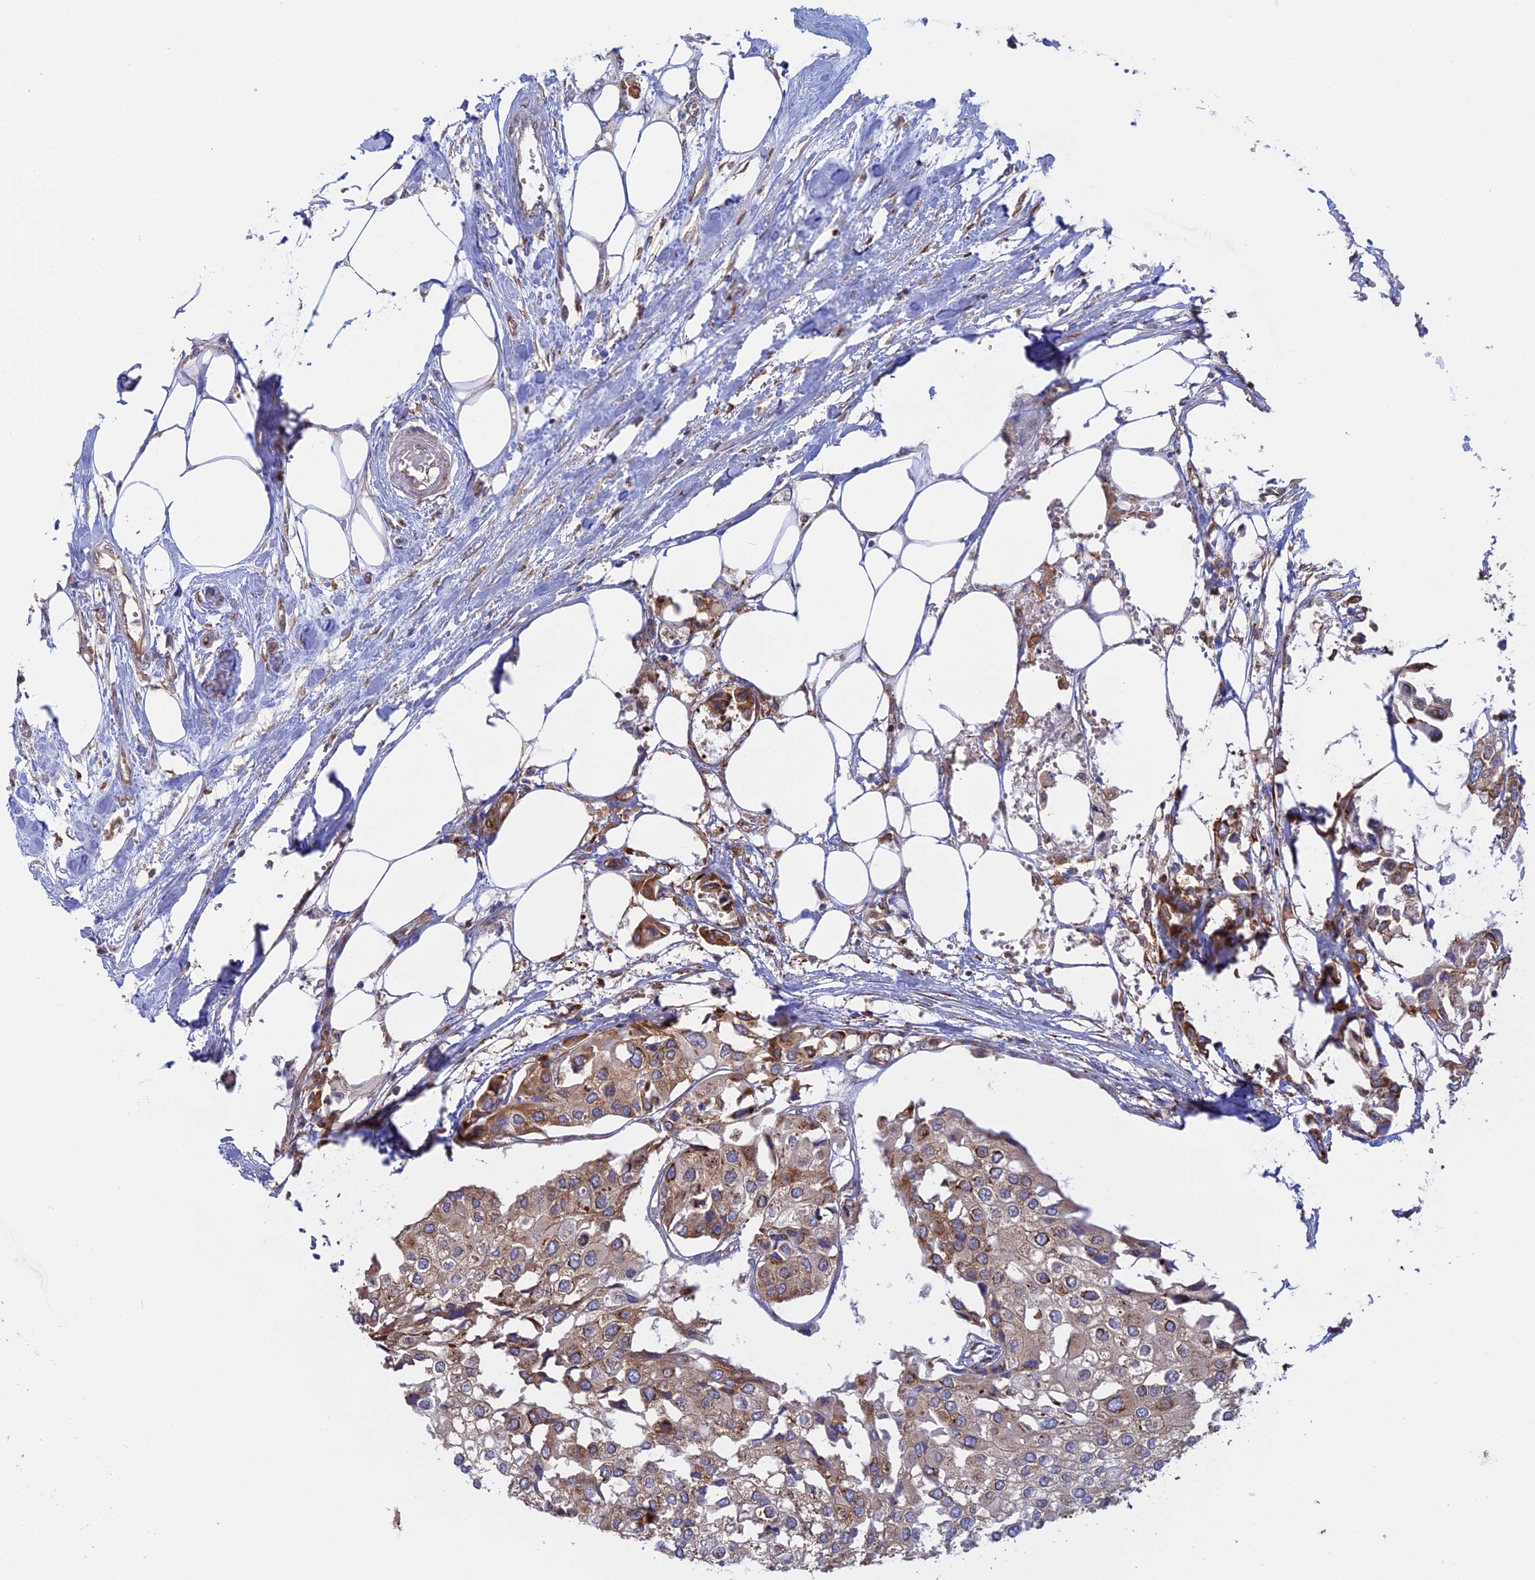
{"staining": {"intensity": "moderate", "quantity": "25%-75%", "location": "cytoplasmic/membranous"}, "tissue": "urothelial cancer", "cell_type": "Tumor cells", "image_type": "cancer", "snomed": [{"axis": "morphology", "description": "Urothelial carcinoma, High grade"}, {"axis": "topography", "description": "Urinary bladder"}], "caption": "The micrograph demonstrates staining of urothelial carcinoma (high-grade), revealing moderate cytoplasmic/membranous protein positivity (brown color) within tumor cells.", "gene": "GMIP", "patient": {"sex": "male", "age": 64}}